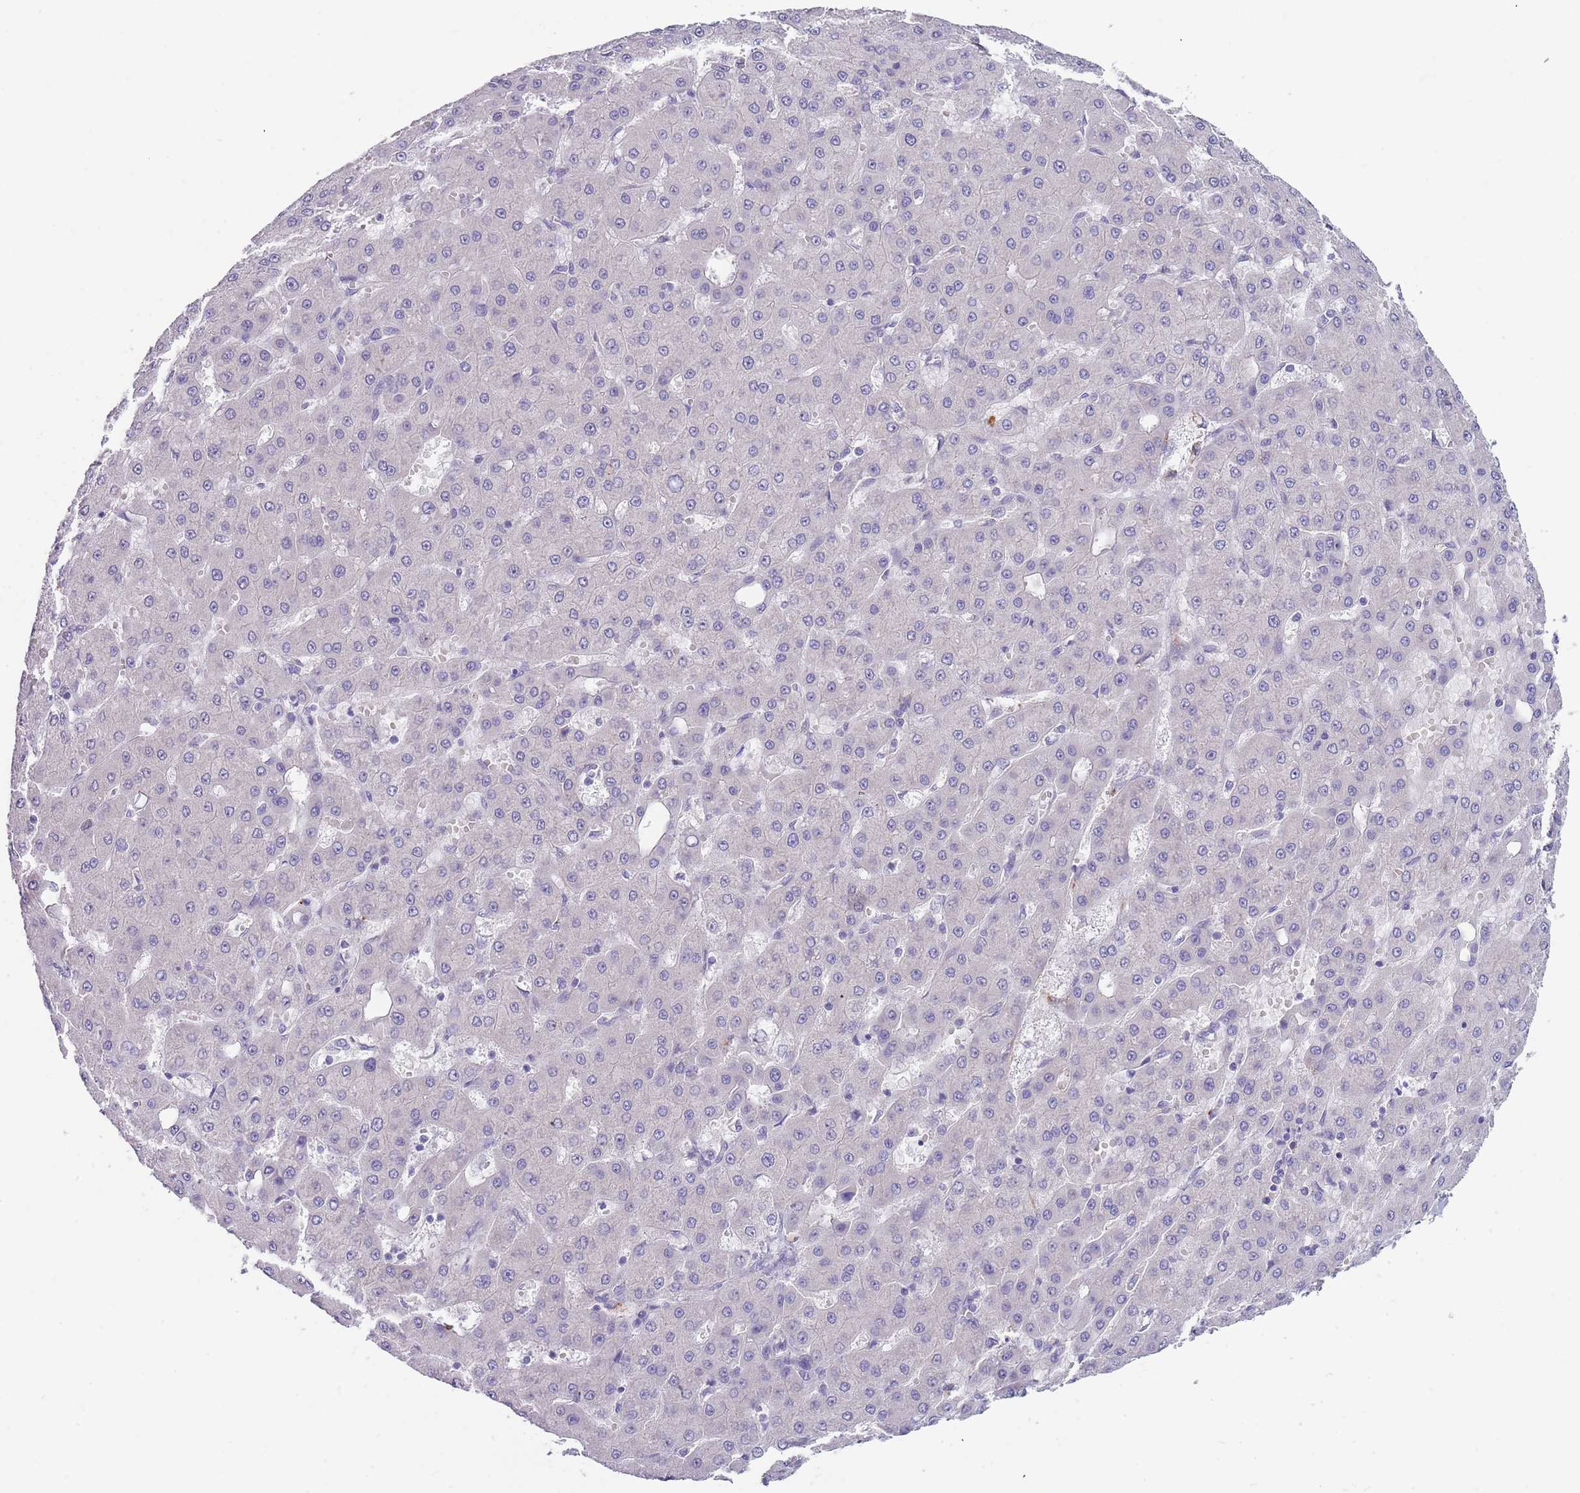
{"staining": {"intensity": "negative", "quantity": "none", "location": "none"}, "tissue": "liver cancer", "cell_type": "Tumor cells", "image_type": "cancer", "snomed": [{"axis": "morphology", "description": "Carcinoma, Hepatocellular, NOS"}, {"axis": "topography", "description": "Liver"}], "caption": "An image of human liver cancer is negative for staining in tumor cells.", "gene": "TNRC6C", "patient": {"sex": "male", "age": 47}}